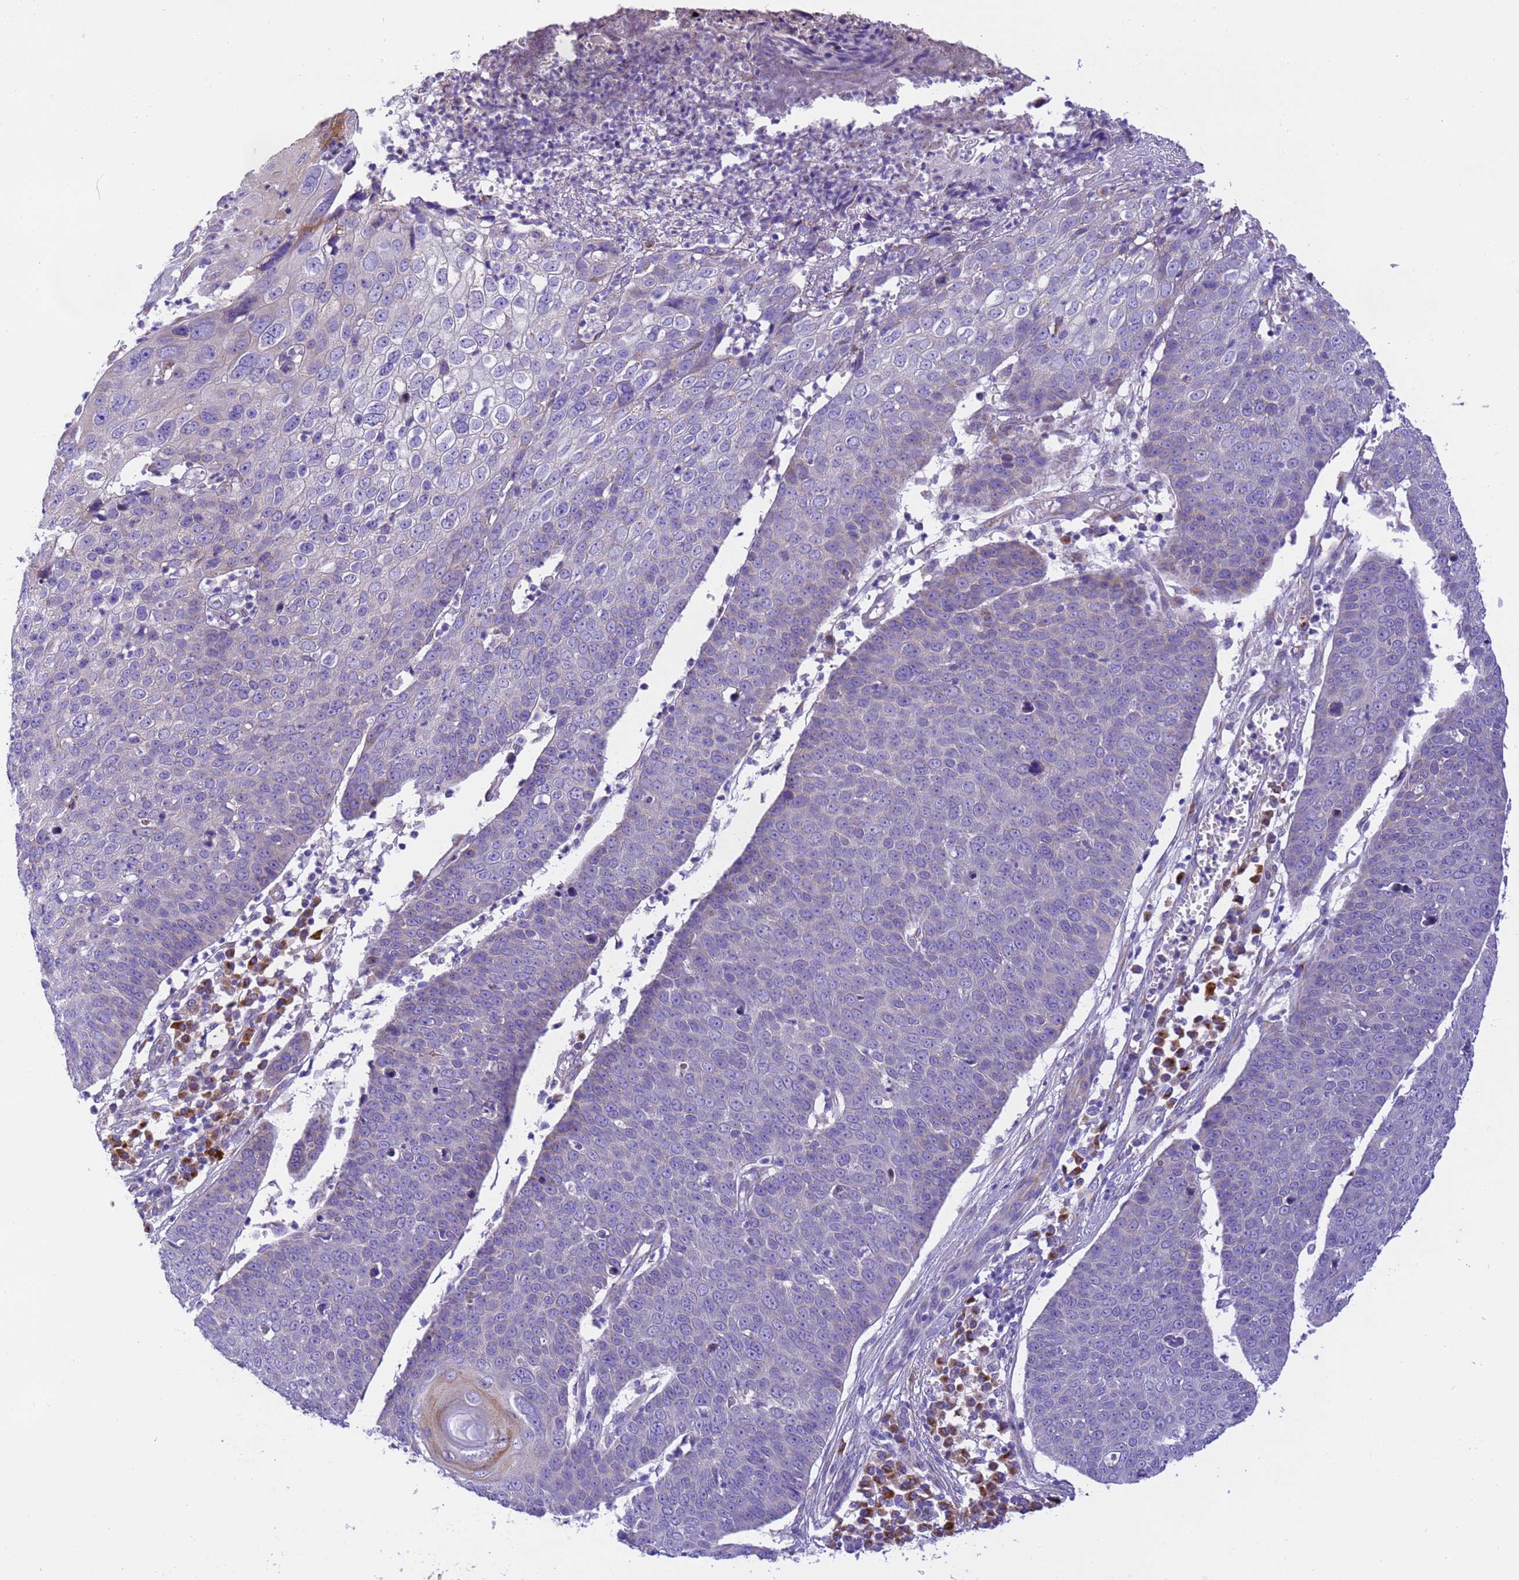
{"staining": {"intensity": "negative", "quantity": "none", "location": "none"}, "tissue": "skin cancer", "cell_type": "Tumor cells", "image_type": "cancer", "snomed": [{"axis": "morphology", "description": "Squamous cell carcinoma, NOS"}, {"axis": "topography", "description": "Skin"}], "caption": "Photomicrograph shows no protein positivity in tumor cells of skin squamous cell carcinoma tissue.", "gene": "RHBDD3", "patient": {"sex": "male", "age": 71}}